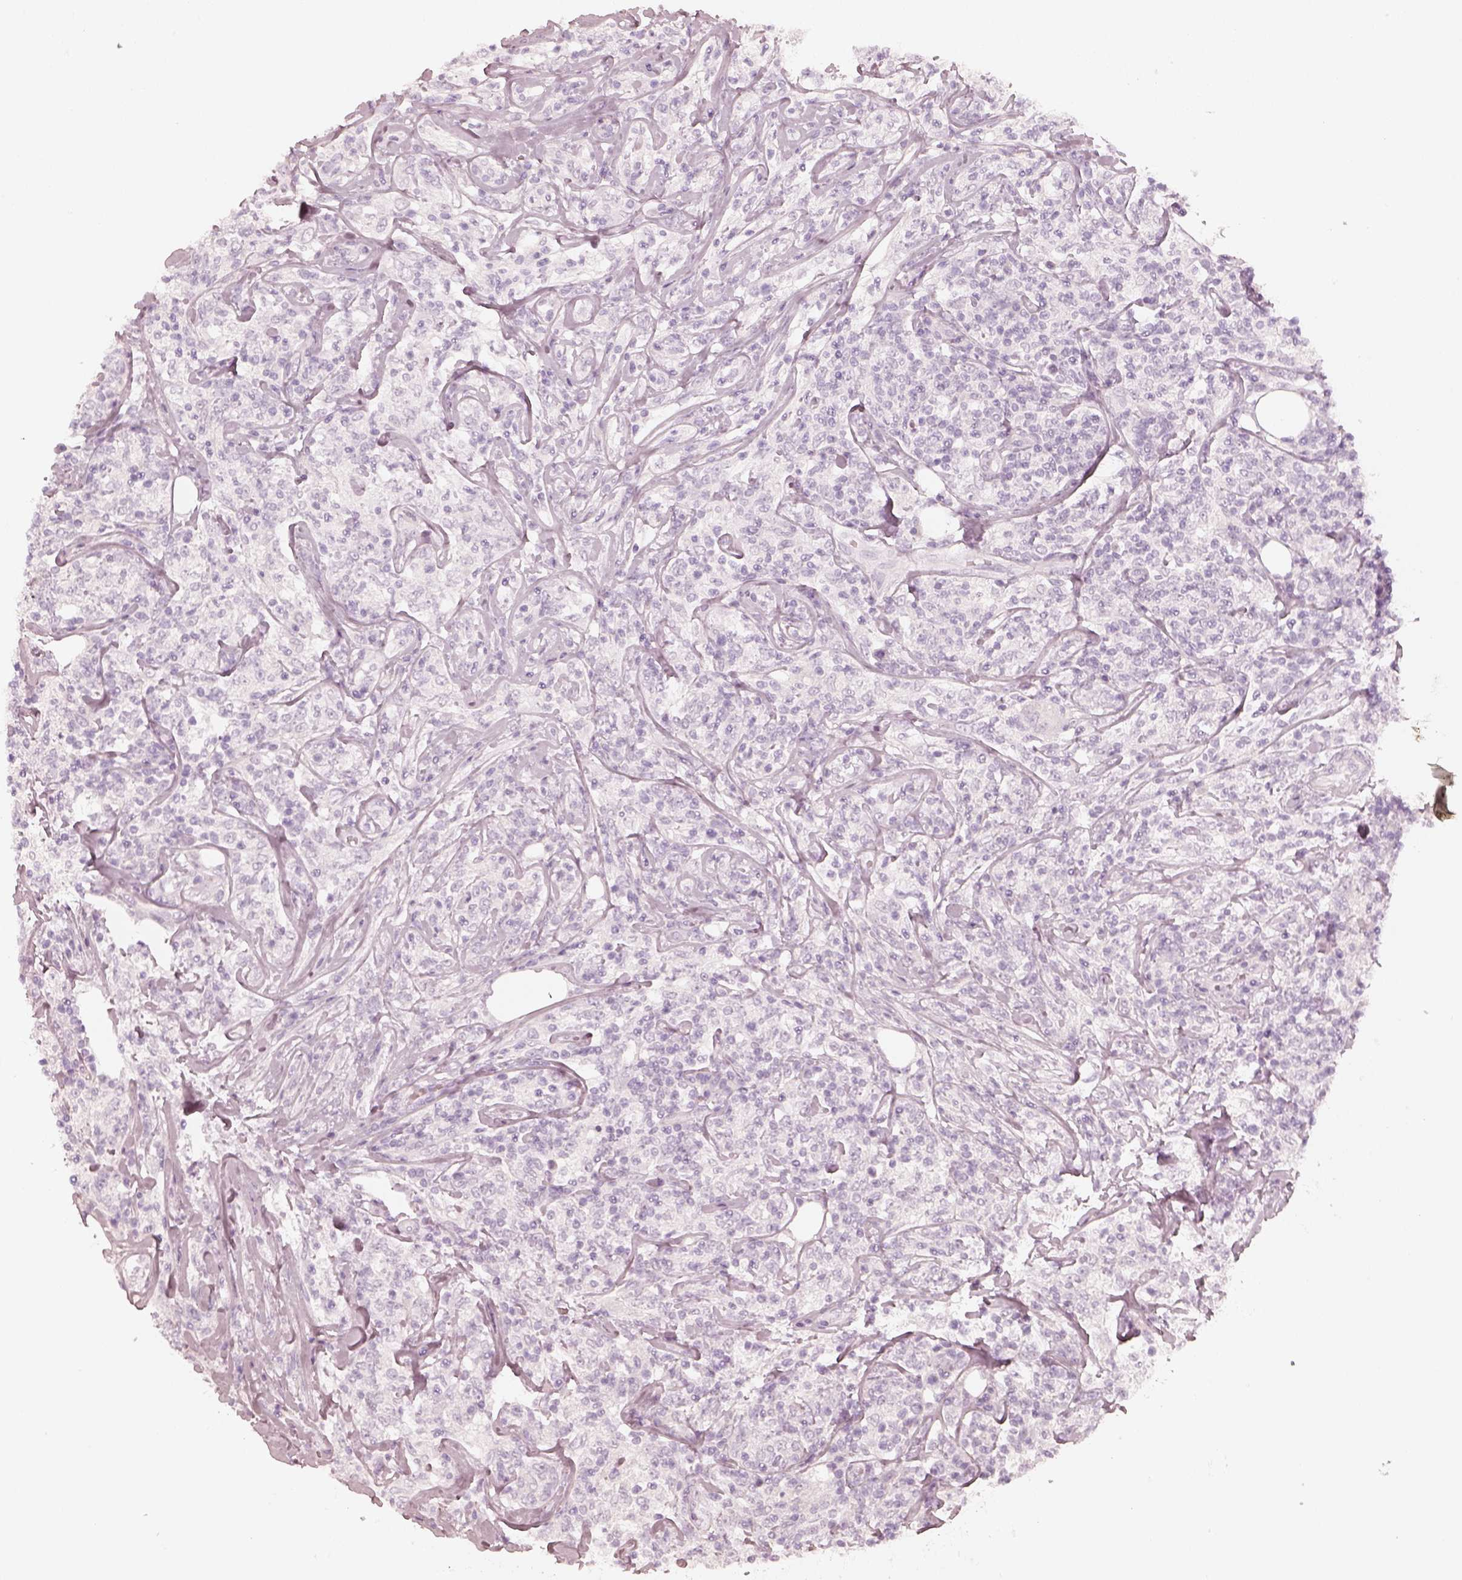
{"staining": {"intensity": "negative", "quantity": "none", "location": "none"}, "tissue": "lymphoma", "cell_type": "Tumor cells", "image_type": "cancer", "snomed": [{"axis": "morphology", "description": "Malignant lymphoma, non-Hodgkin's type, High grade"}, {"axis": "topography", "description": "Lymph node"}], "caption": "Protein analysis of lymphoma reveals no significant expression in tumor cells.", "gene": "KRT82", "patient": {"sex": "female", "age": 84}}